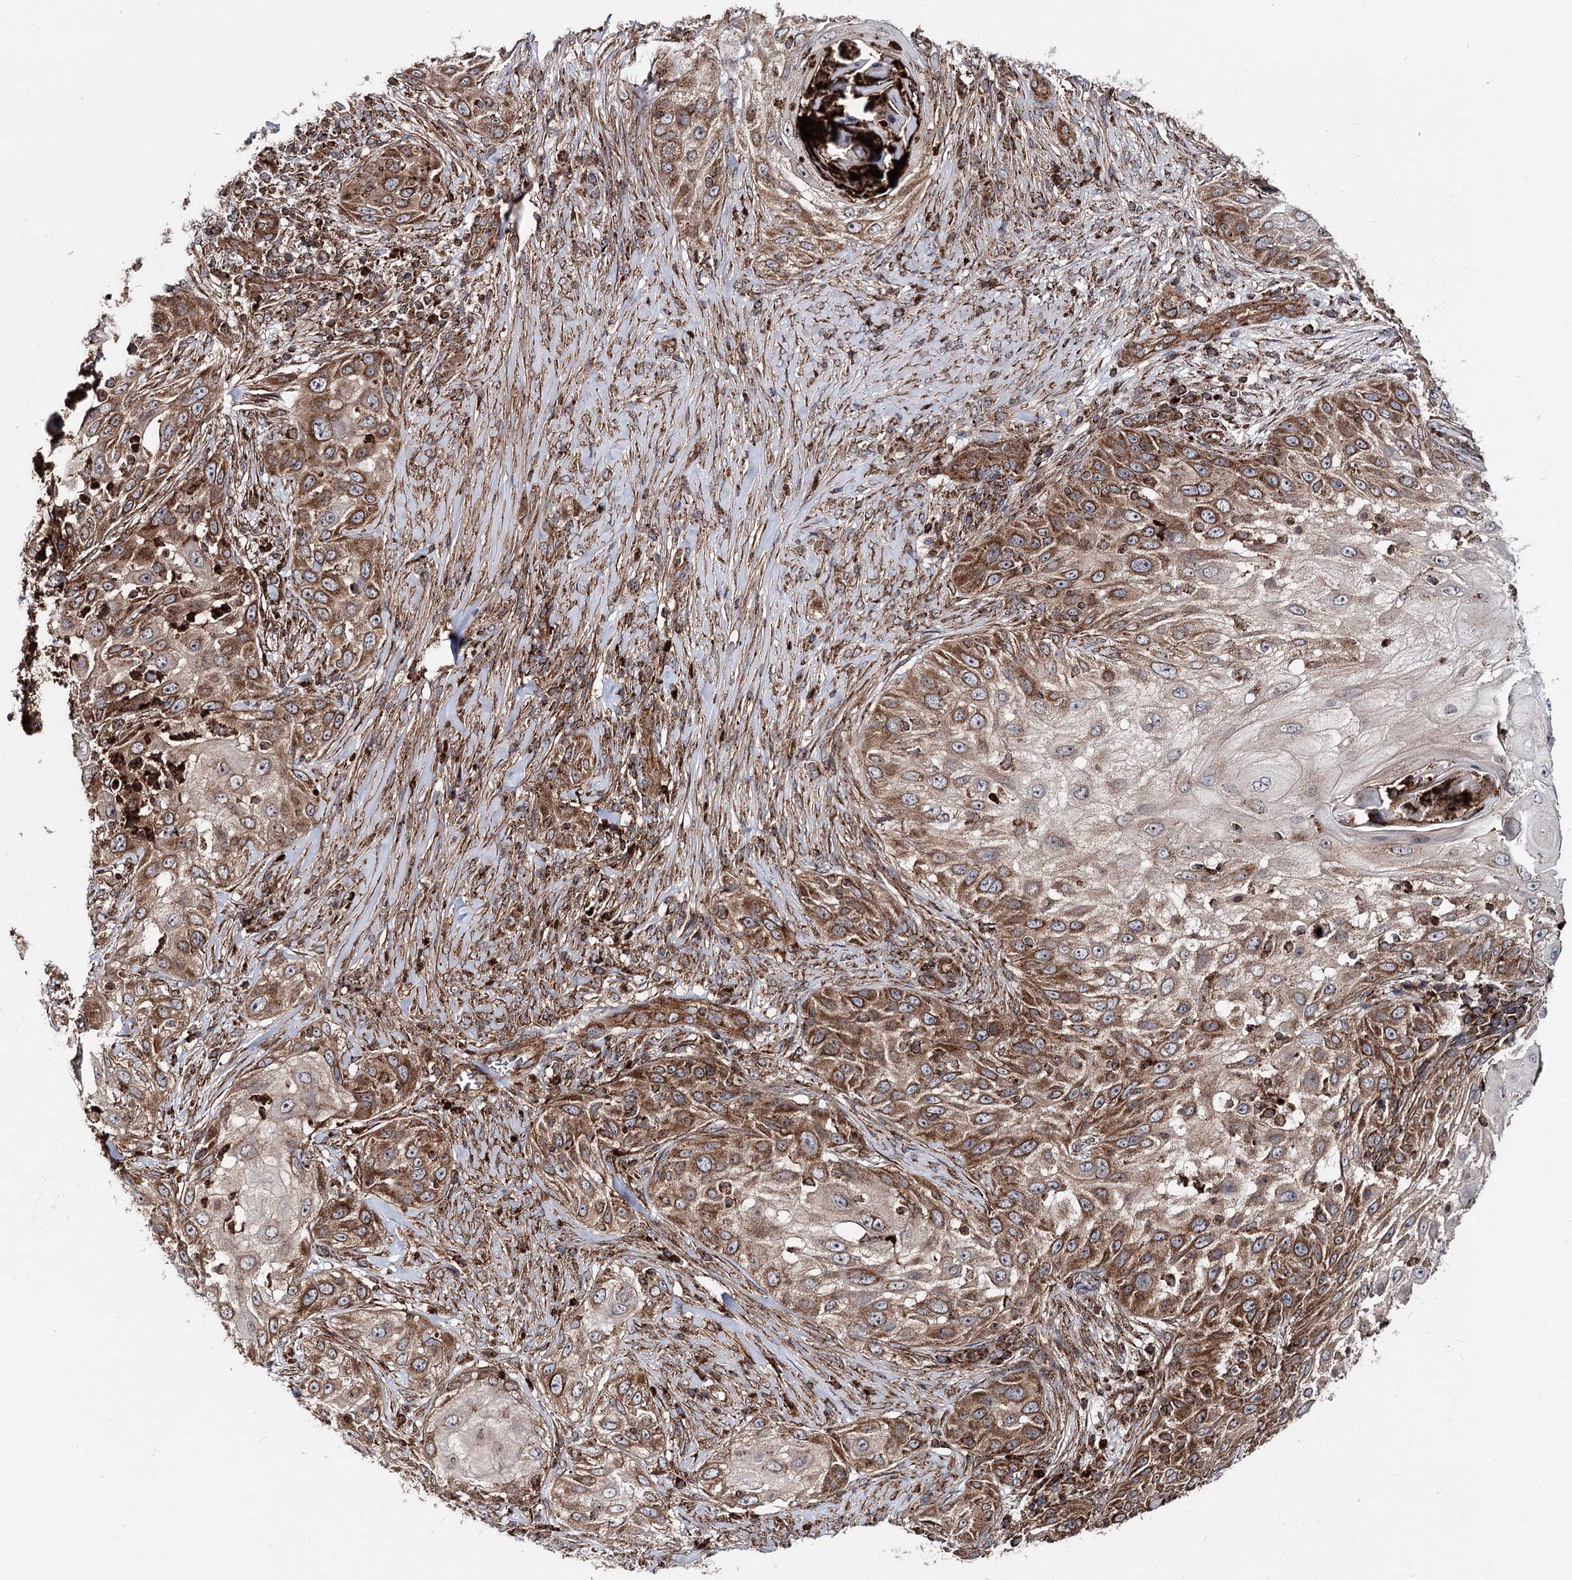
{"staining": {"intensity": "moderate", "quantity": ">75%", "location": "cytoplasmic/membranous"}, "tissue": "skin cancer", "cell_type": "Tumor cells", "image_type": "cancer", "snomed": [{"axis": "morphology", "description": "Squamous cell carcinoma, NOS"}, {"axis": "topography", "description": "Skin"}], "caption": "Protein staining by IHC displays moderate cytoplasmic/membranous expression in approximately >75% of tumor cells in squamous cell carcinoma (skin).", "gene": "FGFR1OP2", "patient": {"sex": "female", "age": 44}}